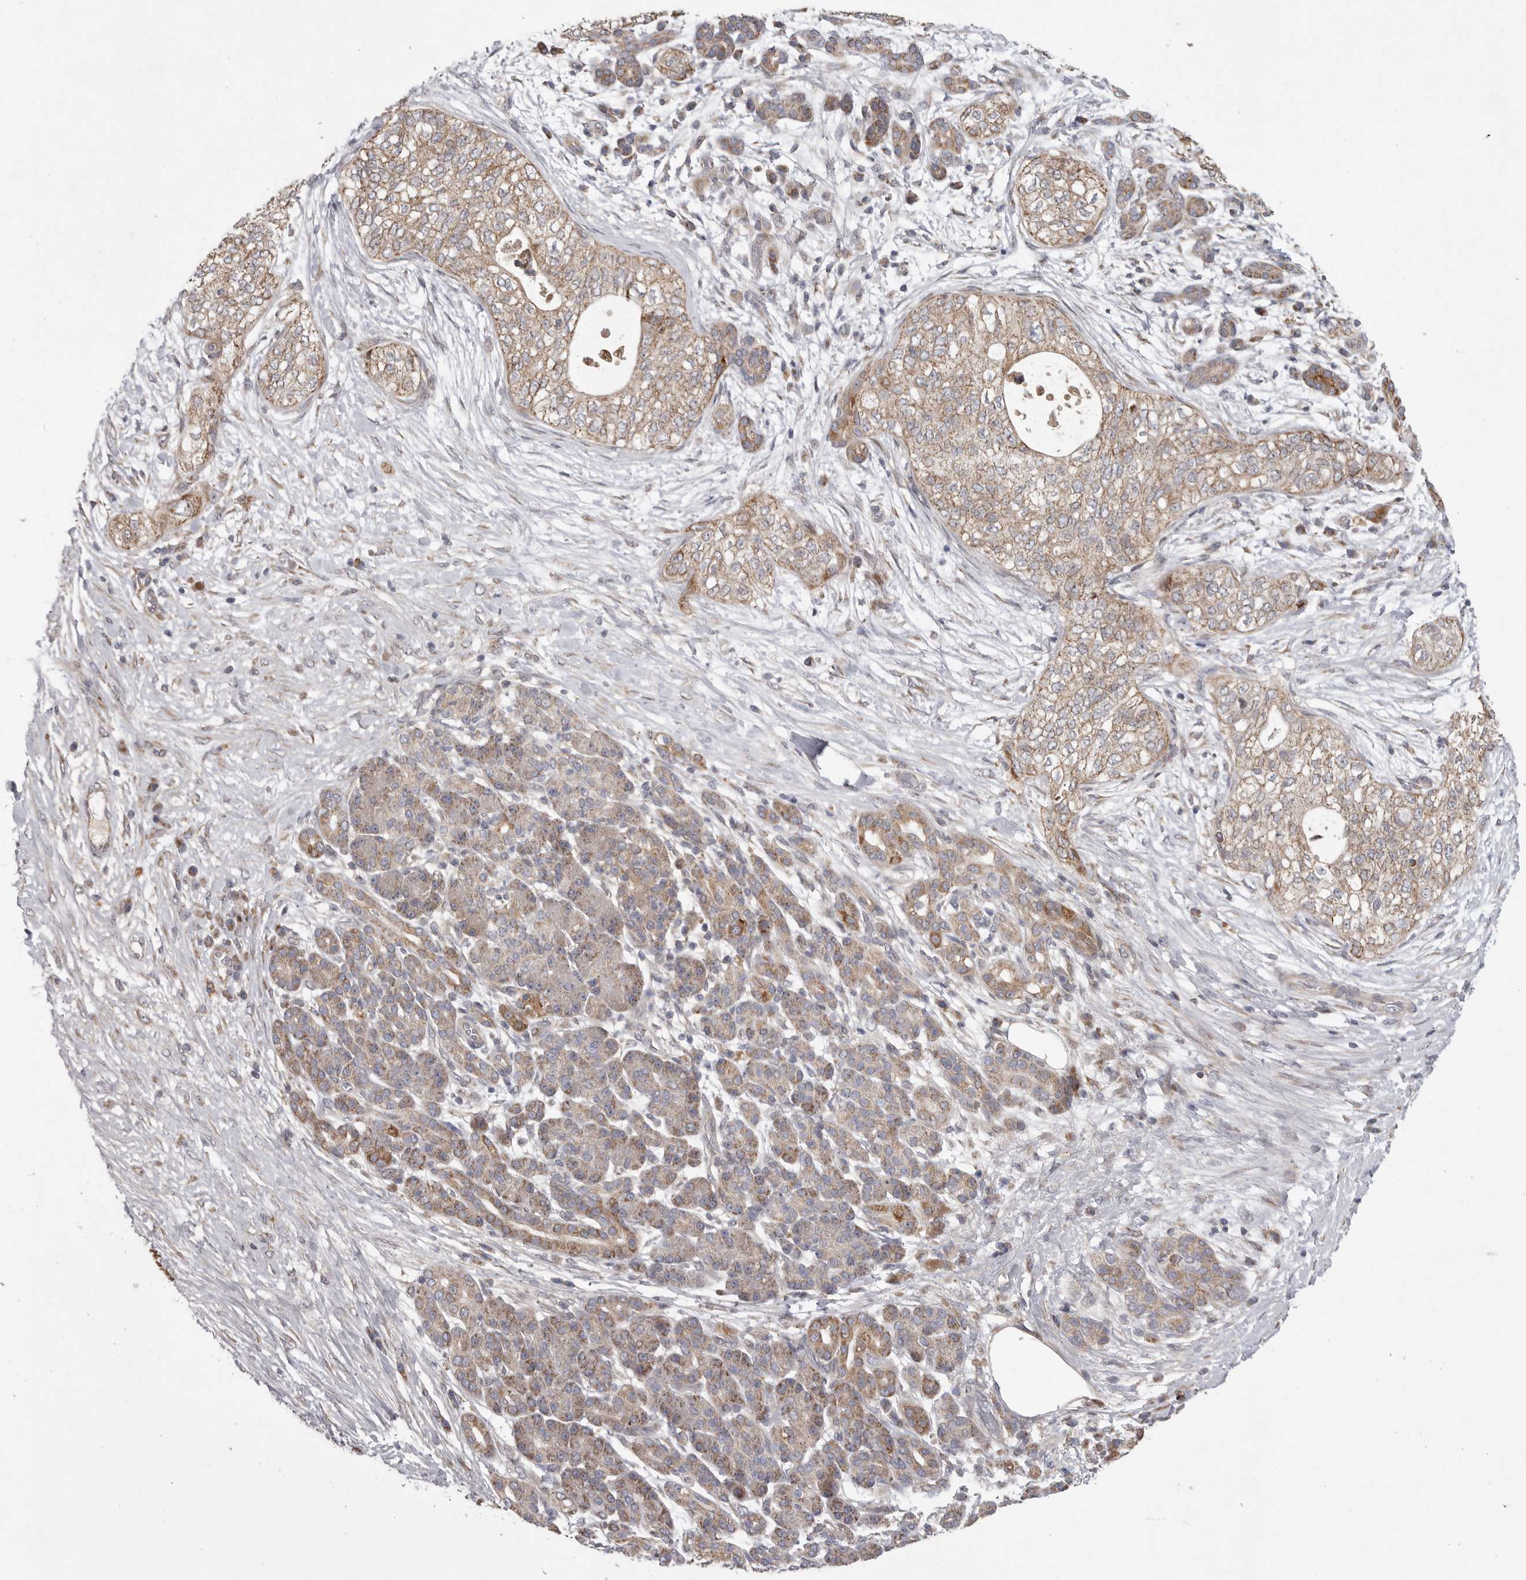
{"staining": {"intensity": "moderate", "quantity": ">75%", "location": "cytoplasmic/membranous"}, "tissue": "pancreatic cancer", "cell_type": "Tumor cells", "image_type": "cancer", "snomed": [{"axis": "morphology", "description": "Adenocarcinoma, NOS"}, {"axis": "topography", "description": "Pancreas"}], "caption": "Immunohistochemistry (IHC) micrograph of neoplastic tissue: human pancreatic adenocarcinoma stained using IHC shows medium levels of moderate protein expression localized specifically in the cytoplasmic/membranous of tumor cells, appearing as a cytoplasmic/membranous brown color.", "gene": "CRP", "patient": {"sex": "male", "age": 72}}